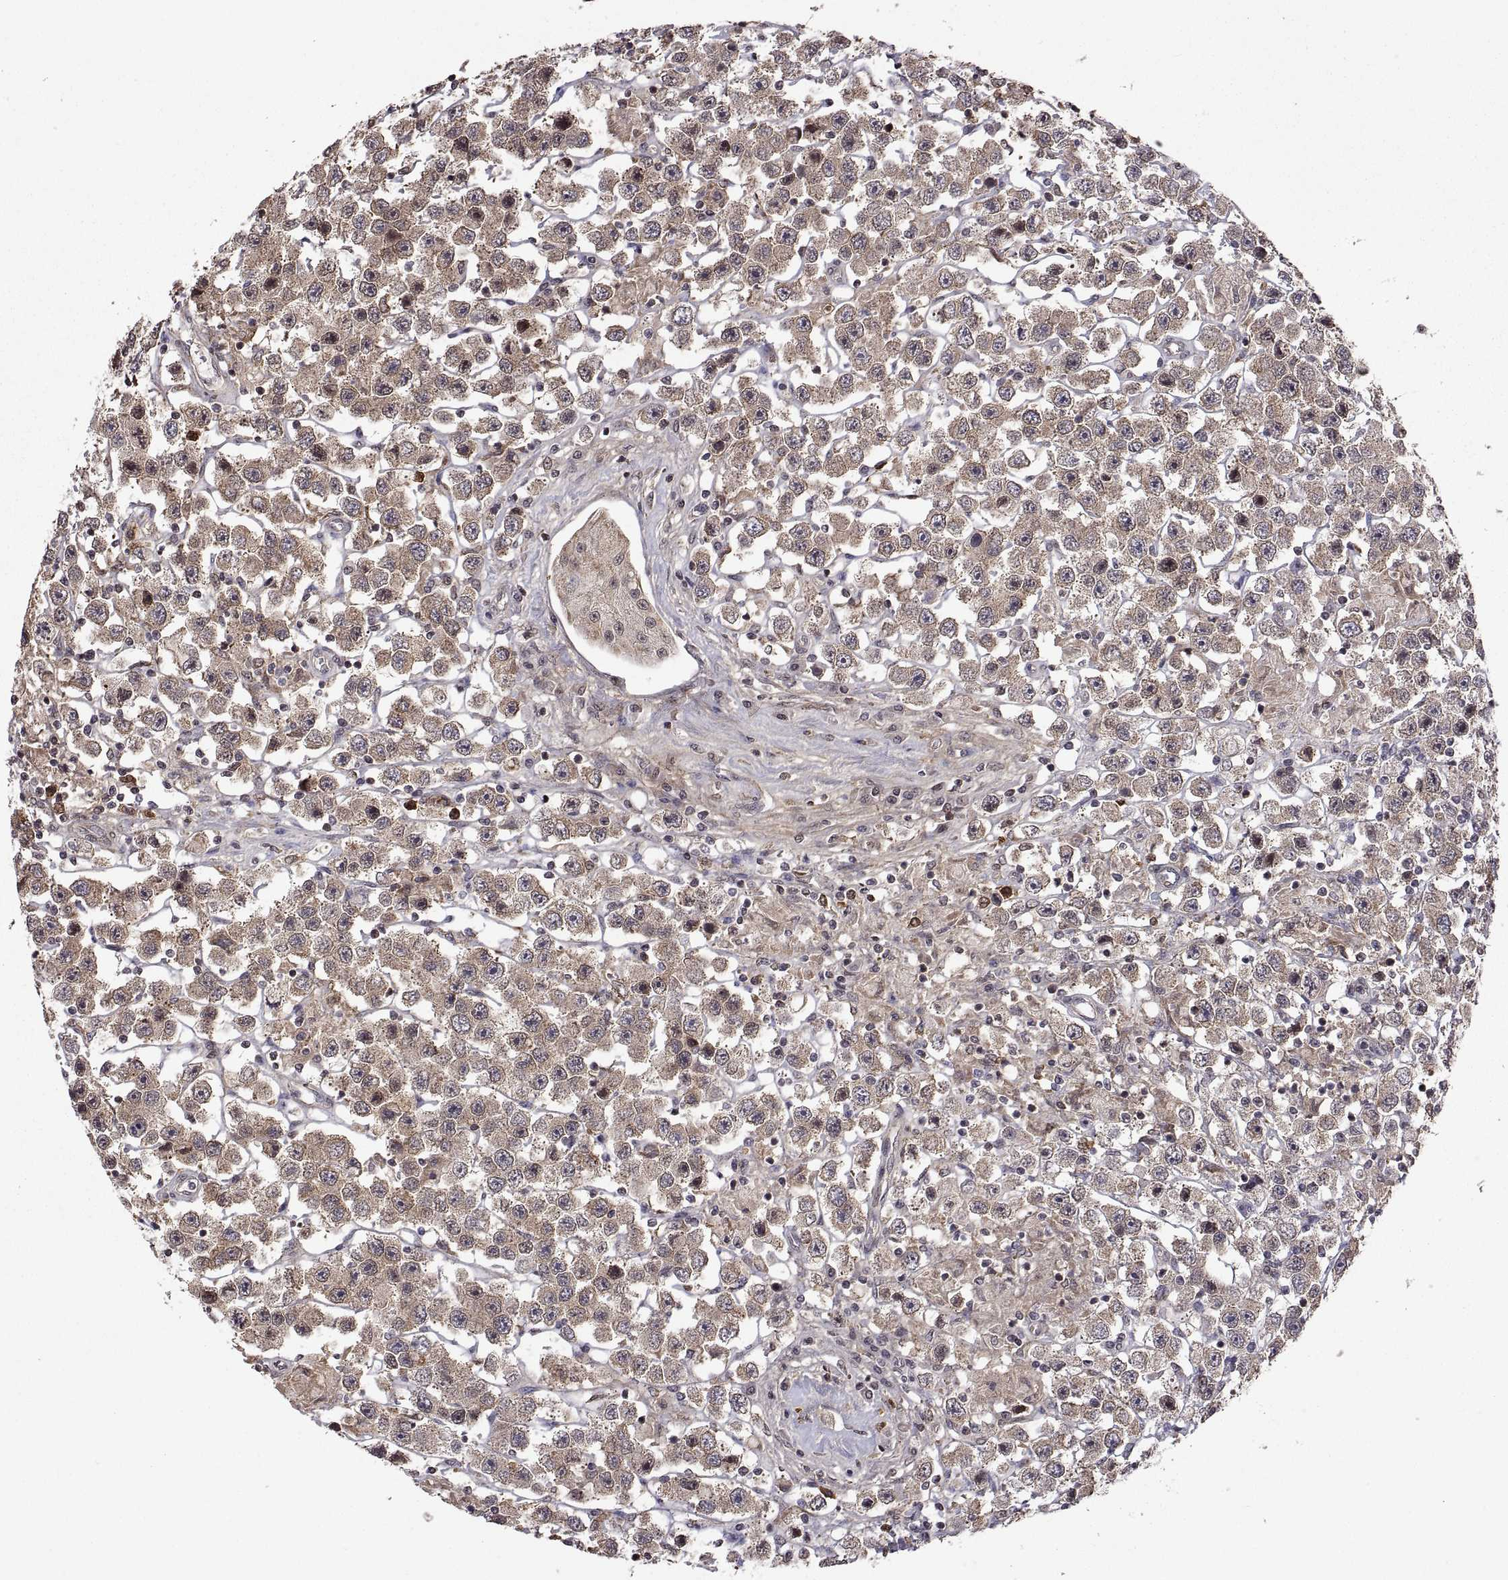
{"staining": {"intensity": "weak", "quantity": ">75%", "location": "cytoplasmic/membranous"}, "tissue": "testis cancer", "cell_type": "Tumor cells", "image_type": "cancer", "snomed": [{"axis": "morphology", "description": "Seminoma, NOS"}, {"axis": "topography", "description": "Testis"}], "caption": "About >75% of tumor cells in human seminoma (testis) show weak cytoplasmic/membranous protein positivity as visualized by brown immunohistochemical staining.", "gene": "ZNRF2", "patient": {"sex": "male", "age": 45}}